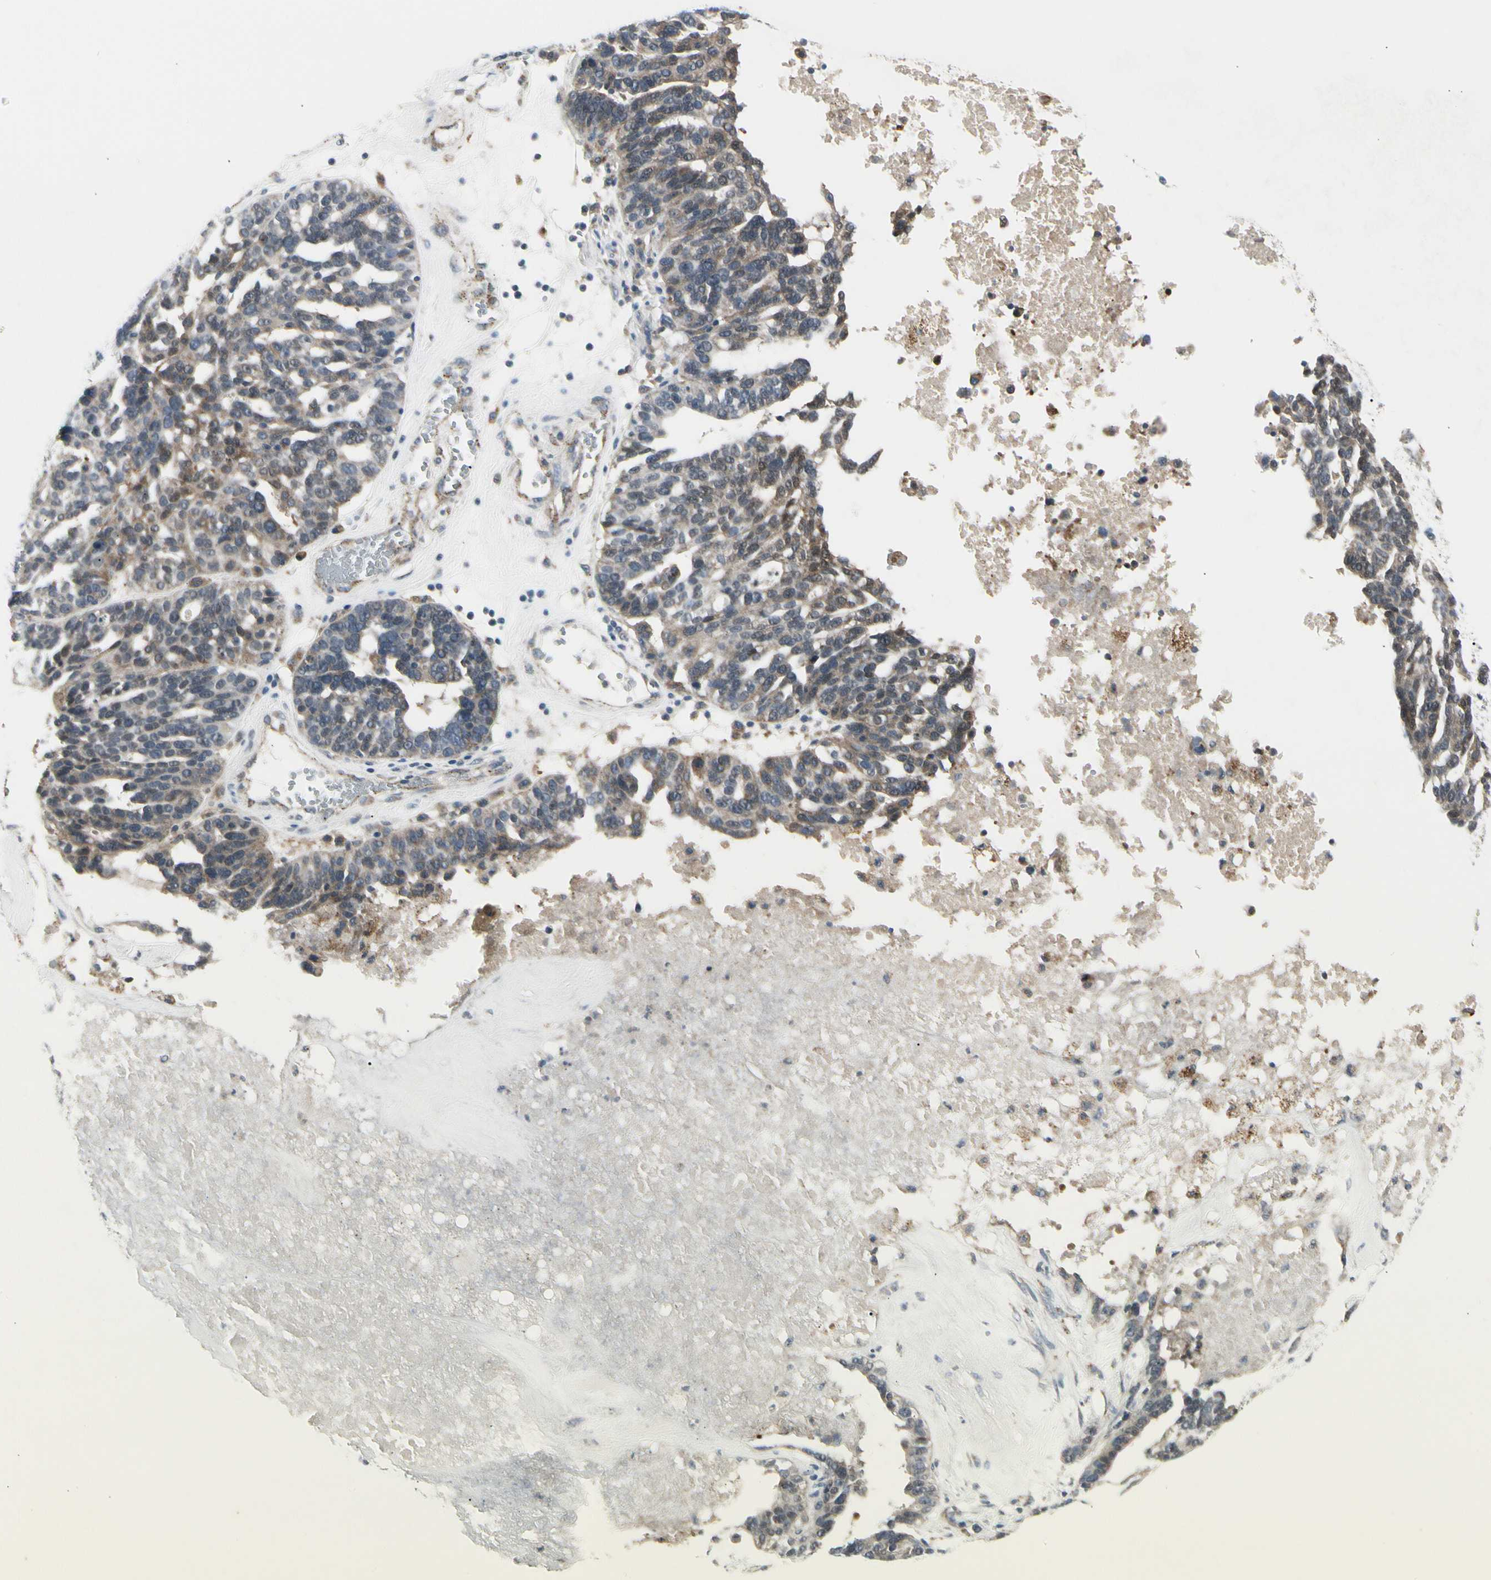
{"staining": {"intensity": "weak", "quantity": ">75%", "location": "cytoplasmic/membranous"}, "tissue": "ovarian cancer", "cell_type": "Tumor cells", "image_type": "cancer", "snomed": [{"axis": "morphology", "description": "Cystadenocarcinoma, serous, NOS"}, {"axis": "topography", "description": "Ovary"}], "caption": "This histopathology image demonstrates immunohistochemistry staining of ovarian serous cystadenocarcinoma, with low weak cytoplasmic/membranous expression in approximately >75% of tumor cells.", "gene": "GRN", "patient": {"sex": "female", "age": 59}}